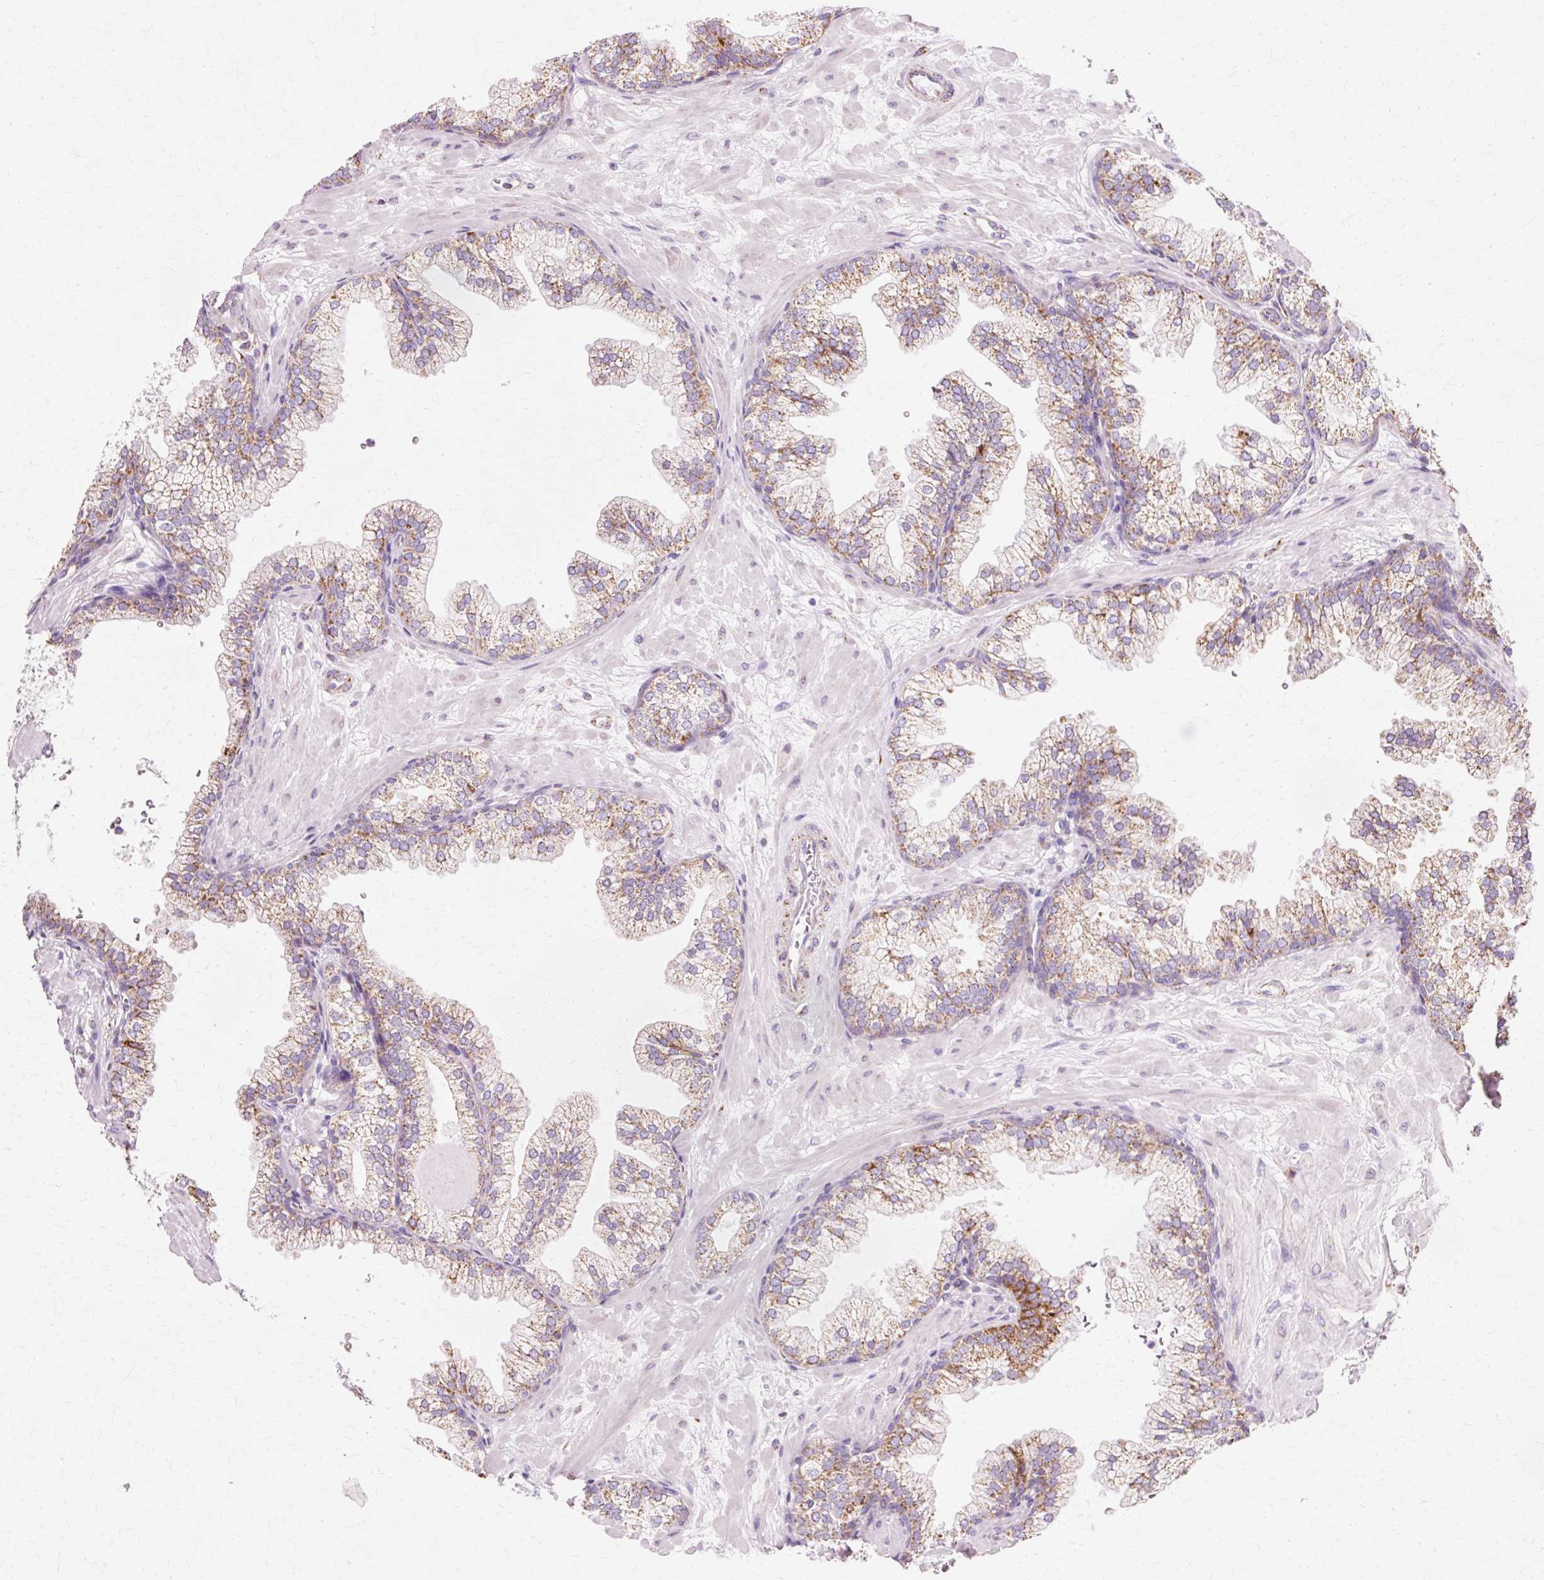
{"staining": {"intensity": "moderate", "quantity": ">75%", "location": "cytoplasmic/membranous"}, "tissue": "prostate", "cell_type": "Glandular cells", "image_type": "normal", "snomed": [{"axis": "morphology", "description": "Normal tissue, NOS"}, {"axis": "topography", "description": "Prostate"}, {"axis": "topography", "description": "Peripheral nerve tissue"}], "caption": "About >75% of glandular cells in unremarkable human prostate demonstrate moderate cytoplasmic/membranous protein staining as visualized by brown immunohistochemical staining.", "gene": "ATP5PO", "patient": {"sex": "male", "age": 61}}